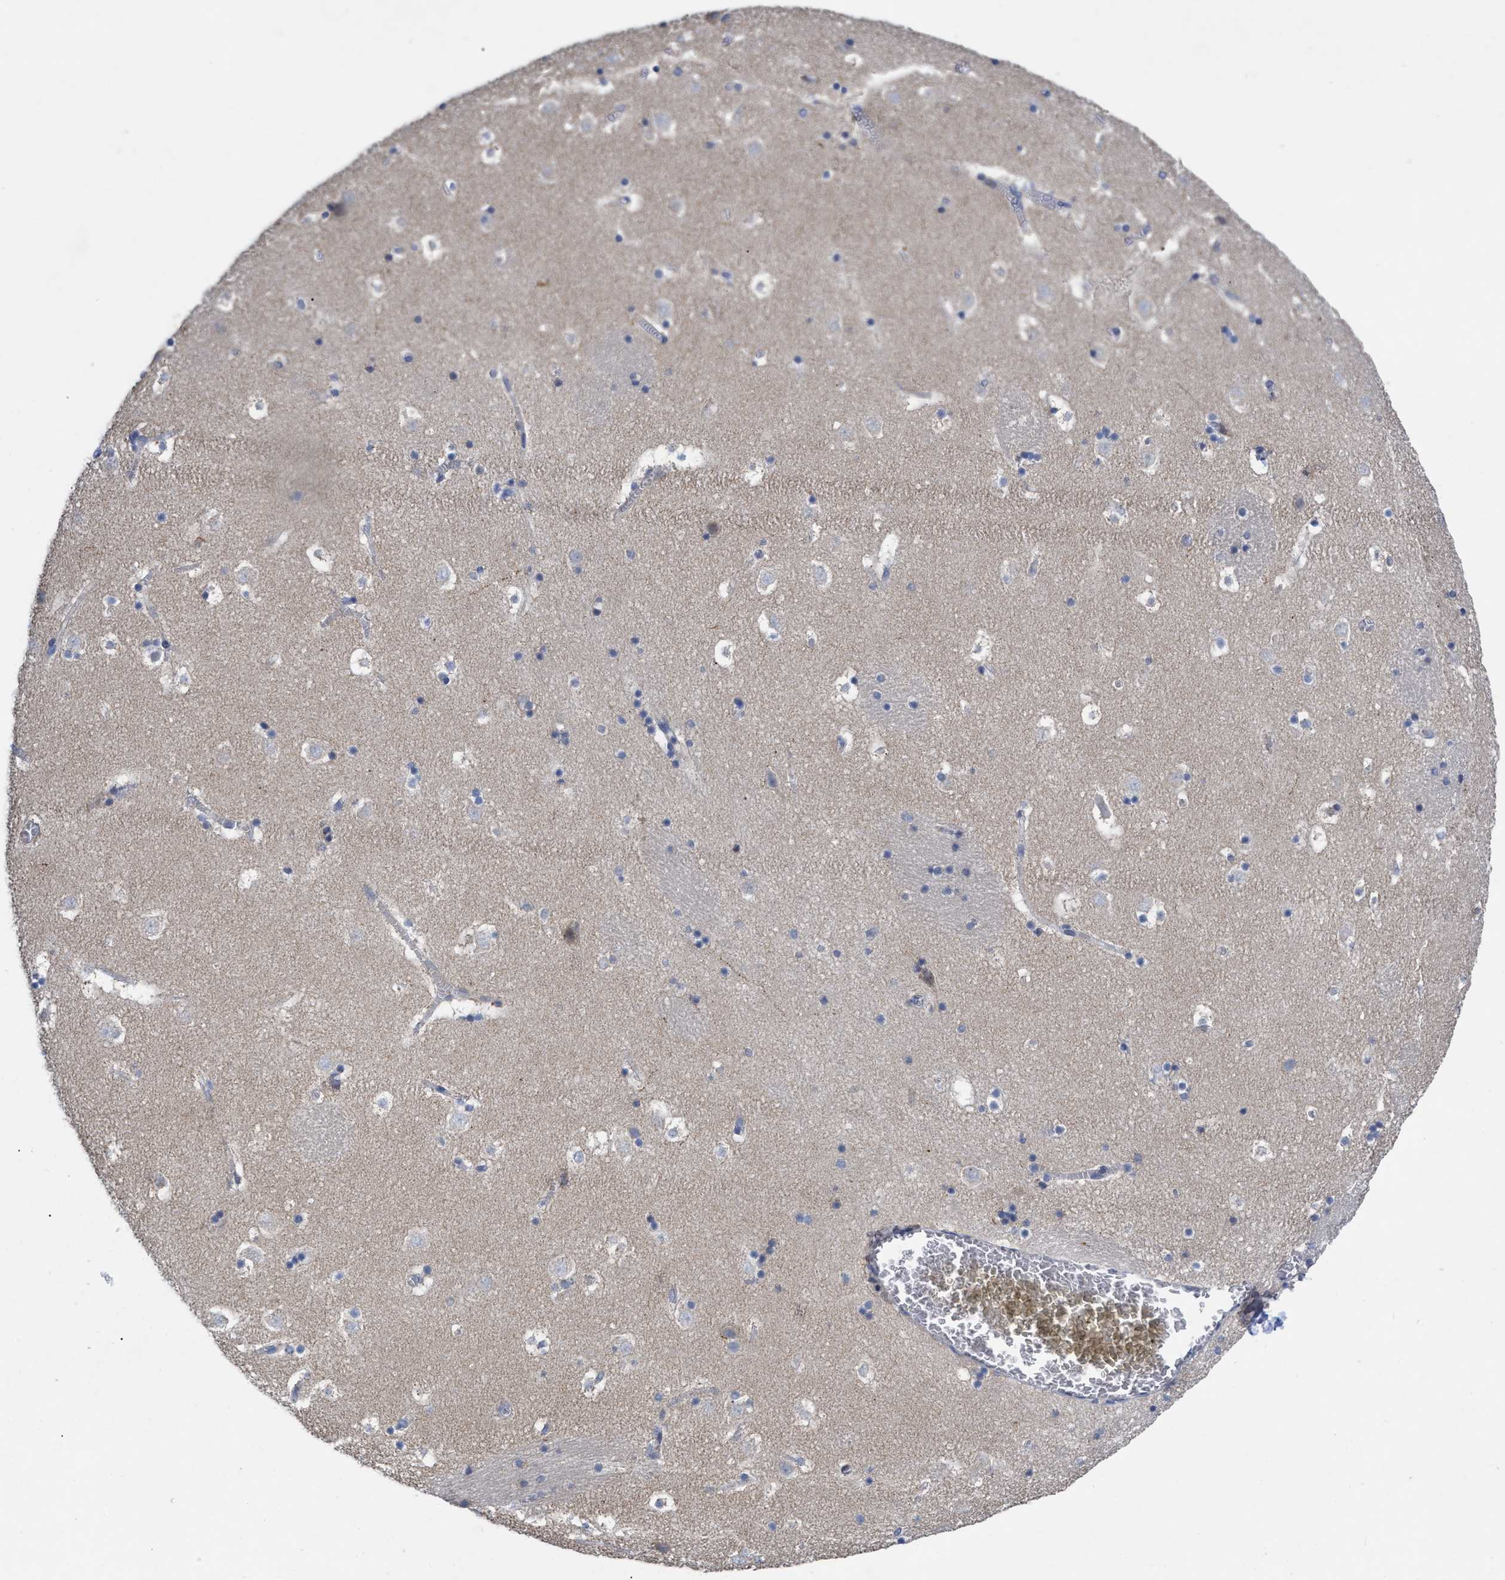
{"staining": {"intensity": "moderate", "quantity": "<25%", "location": "cytoplasmic/membranous"}, "tissue": "caudate", "cell_type": "Glial cells", "image_type": "normal", "snomed": [{"axis": "morphology", "description": "Normal tissue, NOS"}, {"axis": "topography", "description": "Lateral ventricle wall"}], "caption": "This micrograph reveals benign caudate stained with IHC to label a protein in brown. The cytoplasmic/membranous of glial cells show moderate positivity for the protein. Nuclei are counter-stained blue.", "gene": "VIP", "patient": {"sex": "male", "age": 45}}